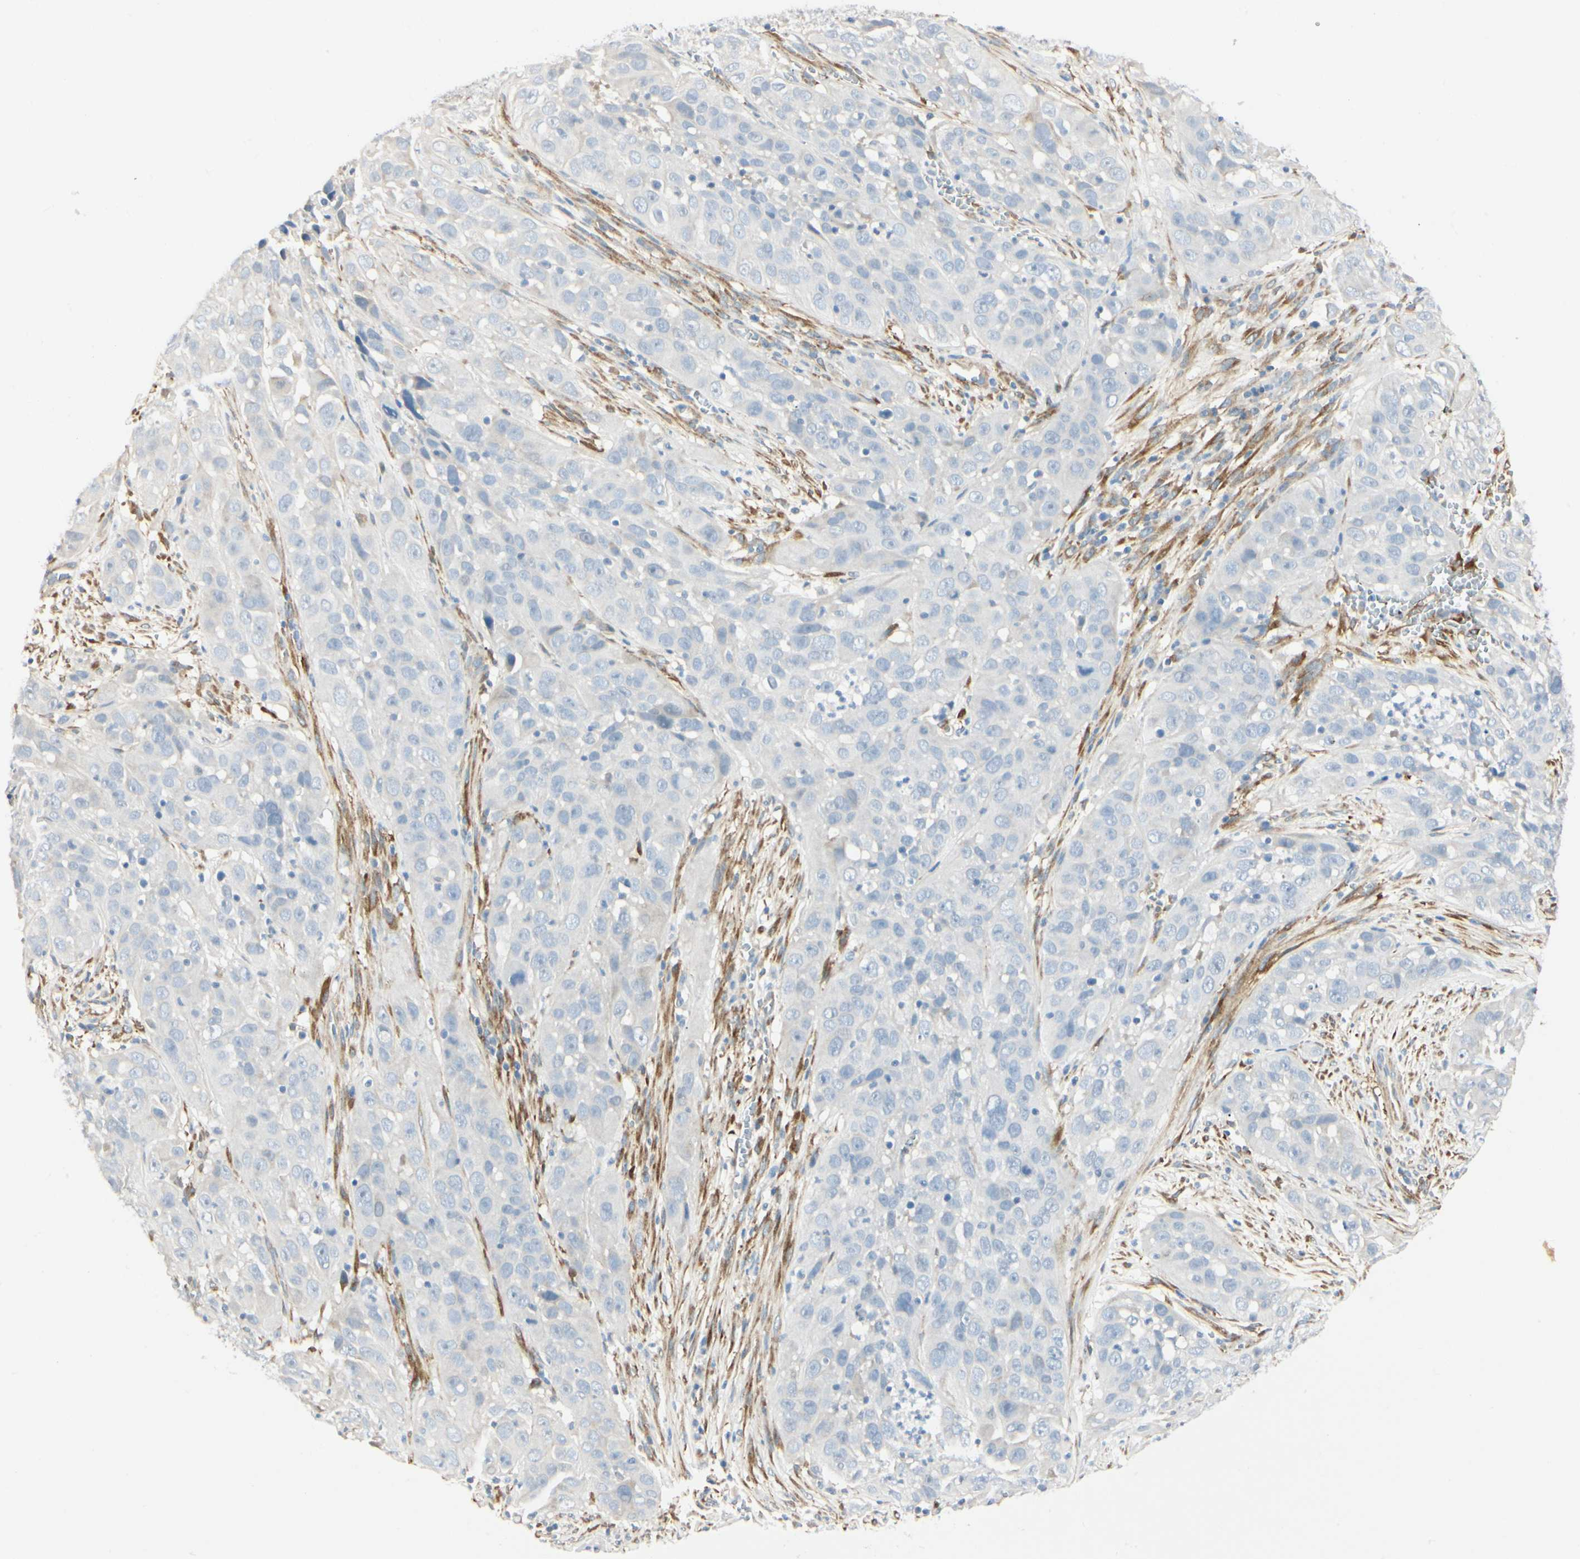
{"staining": {"intensity": "negative", "quantity": "none", "location": "none"}, "tissue": "cervical cancer", "cell_type": "Tumor cells", "image_type": "cancer", "snomed": [{"axis": "morphology", "description": "Squamous cell carcinoma, NOS"}, {"axis": "topography", "description": "Cervix"}], "caption": "This is a photomicrograph of immunohistochemistry (IHC) staining of cervical squamous cell carcinoma, which shows no positivity in tumor cells. The staining is performed using DAB brown chromogen with nuclei counter-stained in using hematoxylin.", "gene": "AMPH", "patient": {"sex": "female", "age": 32}}